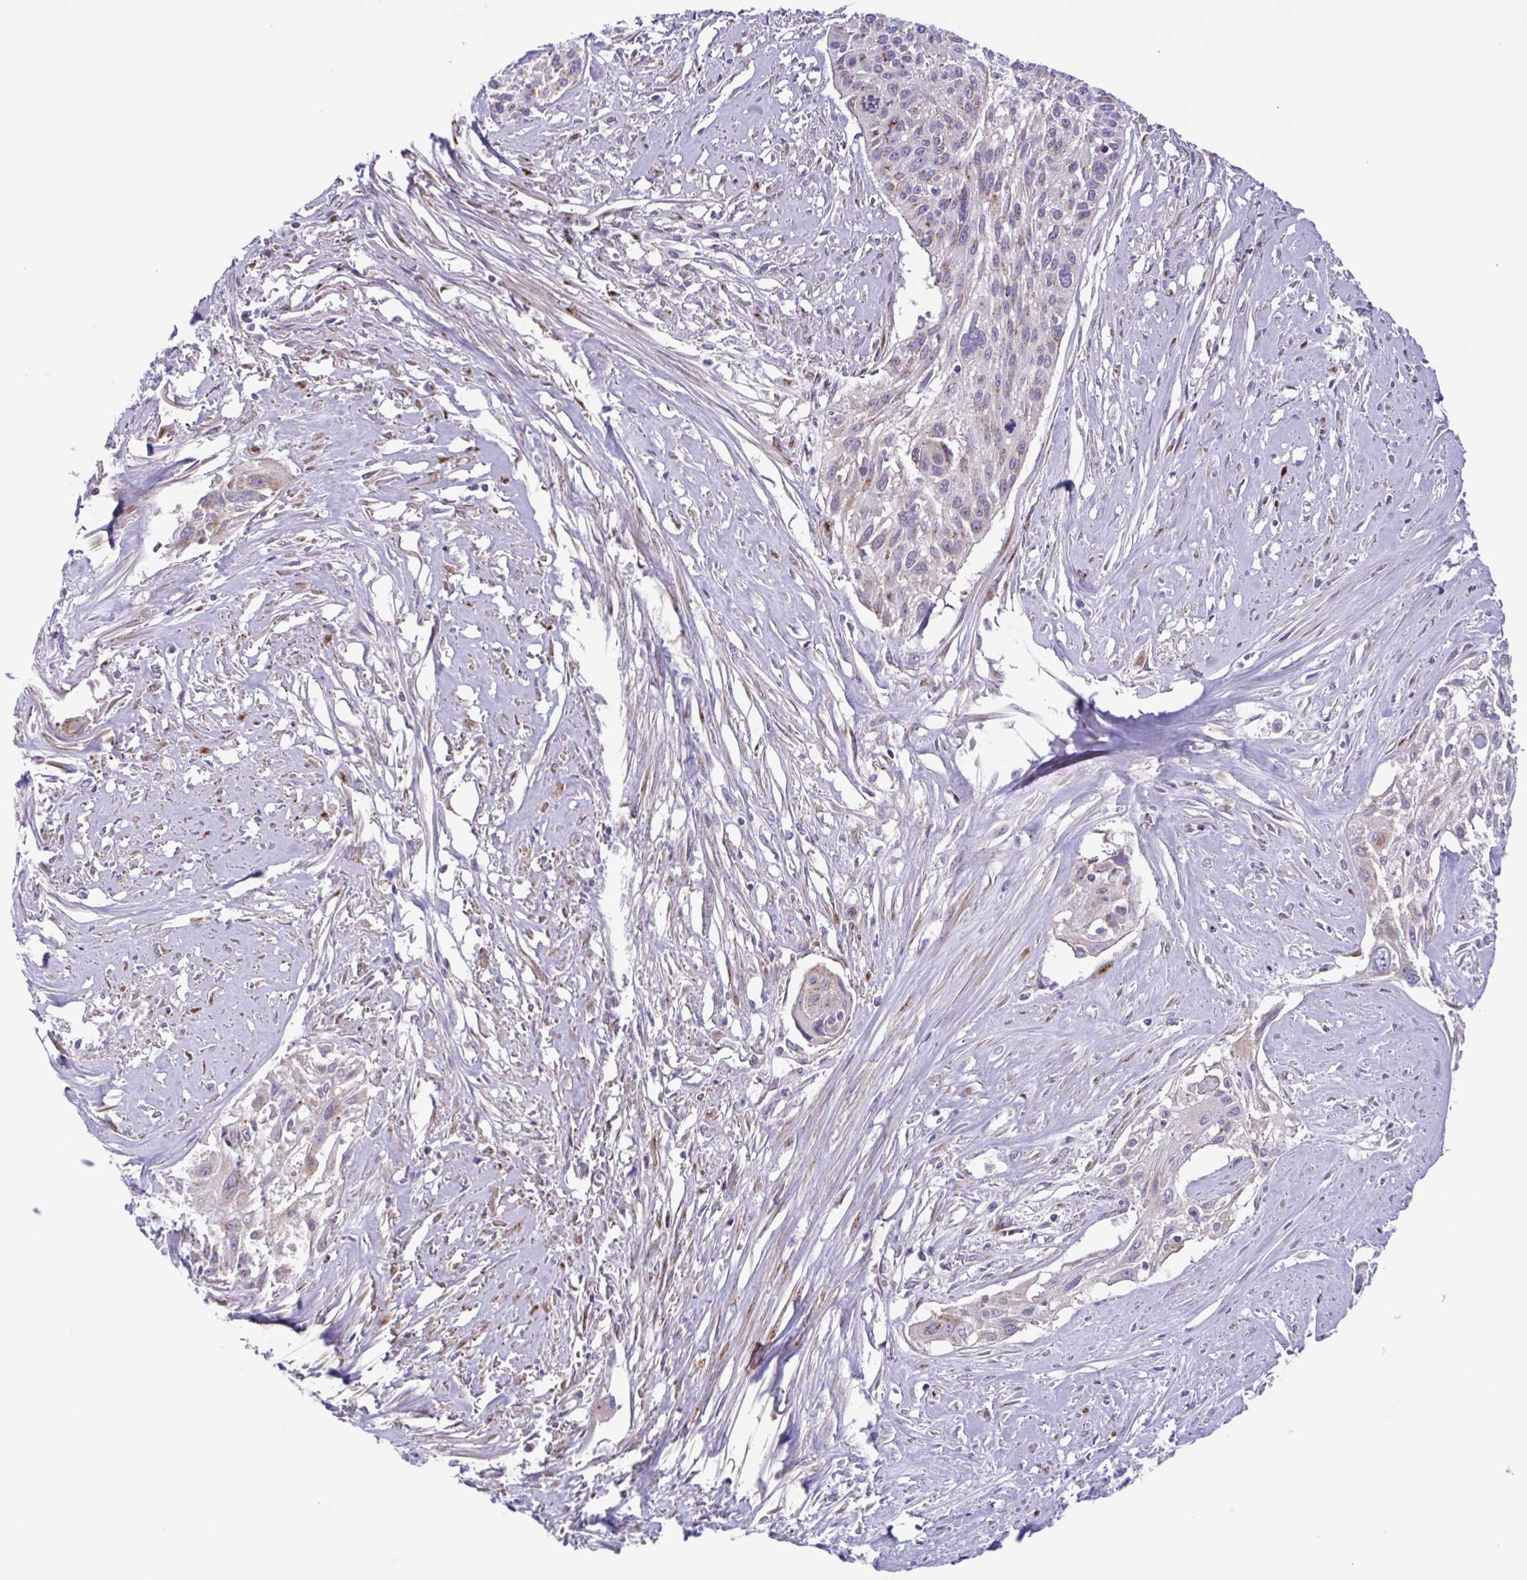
{"staining": {"intensity": "weak", "quantity": "<25%", "location": "cytoplasmic/membranous"}, "tissue": "cervical cancer", "cell_type": "Tumor cells", "image_type": "cancer", "snomed": [{"axis": "morphology", "description": "Squamous cell carcinoma, NOS"}, {"axis": "topography", "description": "Cervix"}], "caption": "This is an IHC histopathology image of human cervical cancer (squamous cell carcinoma). There is no staining in tumor cells.", "gene": "COL17A1", "patient": {"sex": "female", "age": 49}}